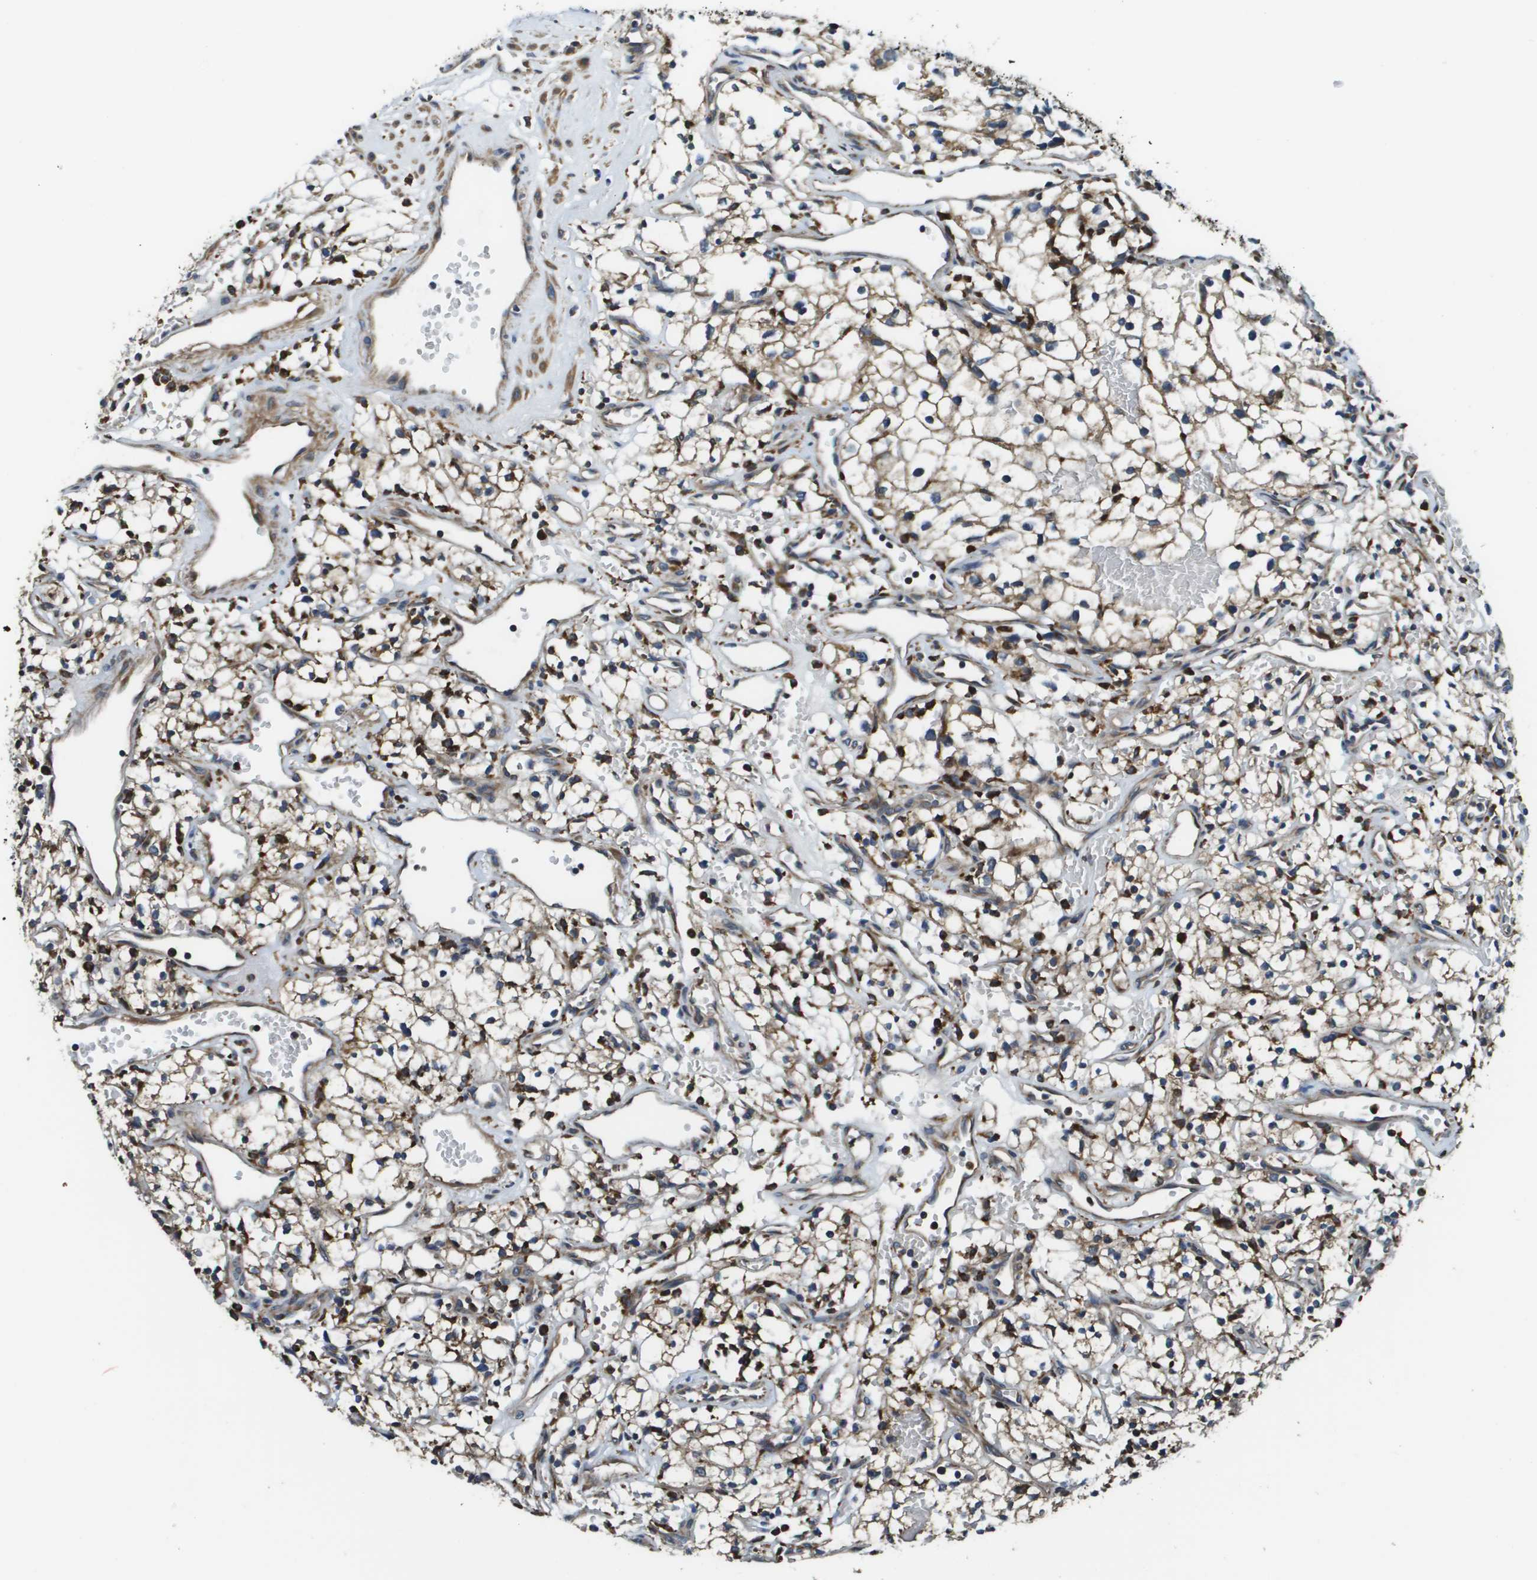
{"staining": {"intensity": "weak", "quantity": "<25%", "location": "cytoplasmic/membranous"}, "tissue": "renal cancer", "cell_type": "Tumor cells", "image_type": "cancer", "snomed": [{"axis": "morphology", "description": "Adenocarcinoma, NOS"}, {"axis": "topography", "description": "Kidney"}], "caption": "IHC histopathology image of human adenocarcinoma (renal) stained for a protein (brown), which shows no positivity in tumor cells.", "gene": "CNPY3", "patient": {"sex": "male", "age": 59}}